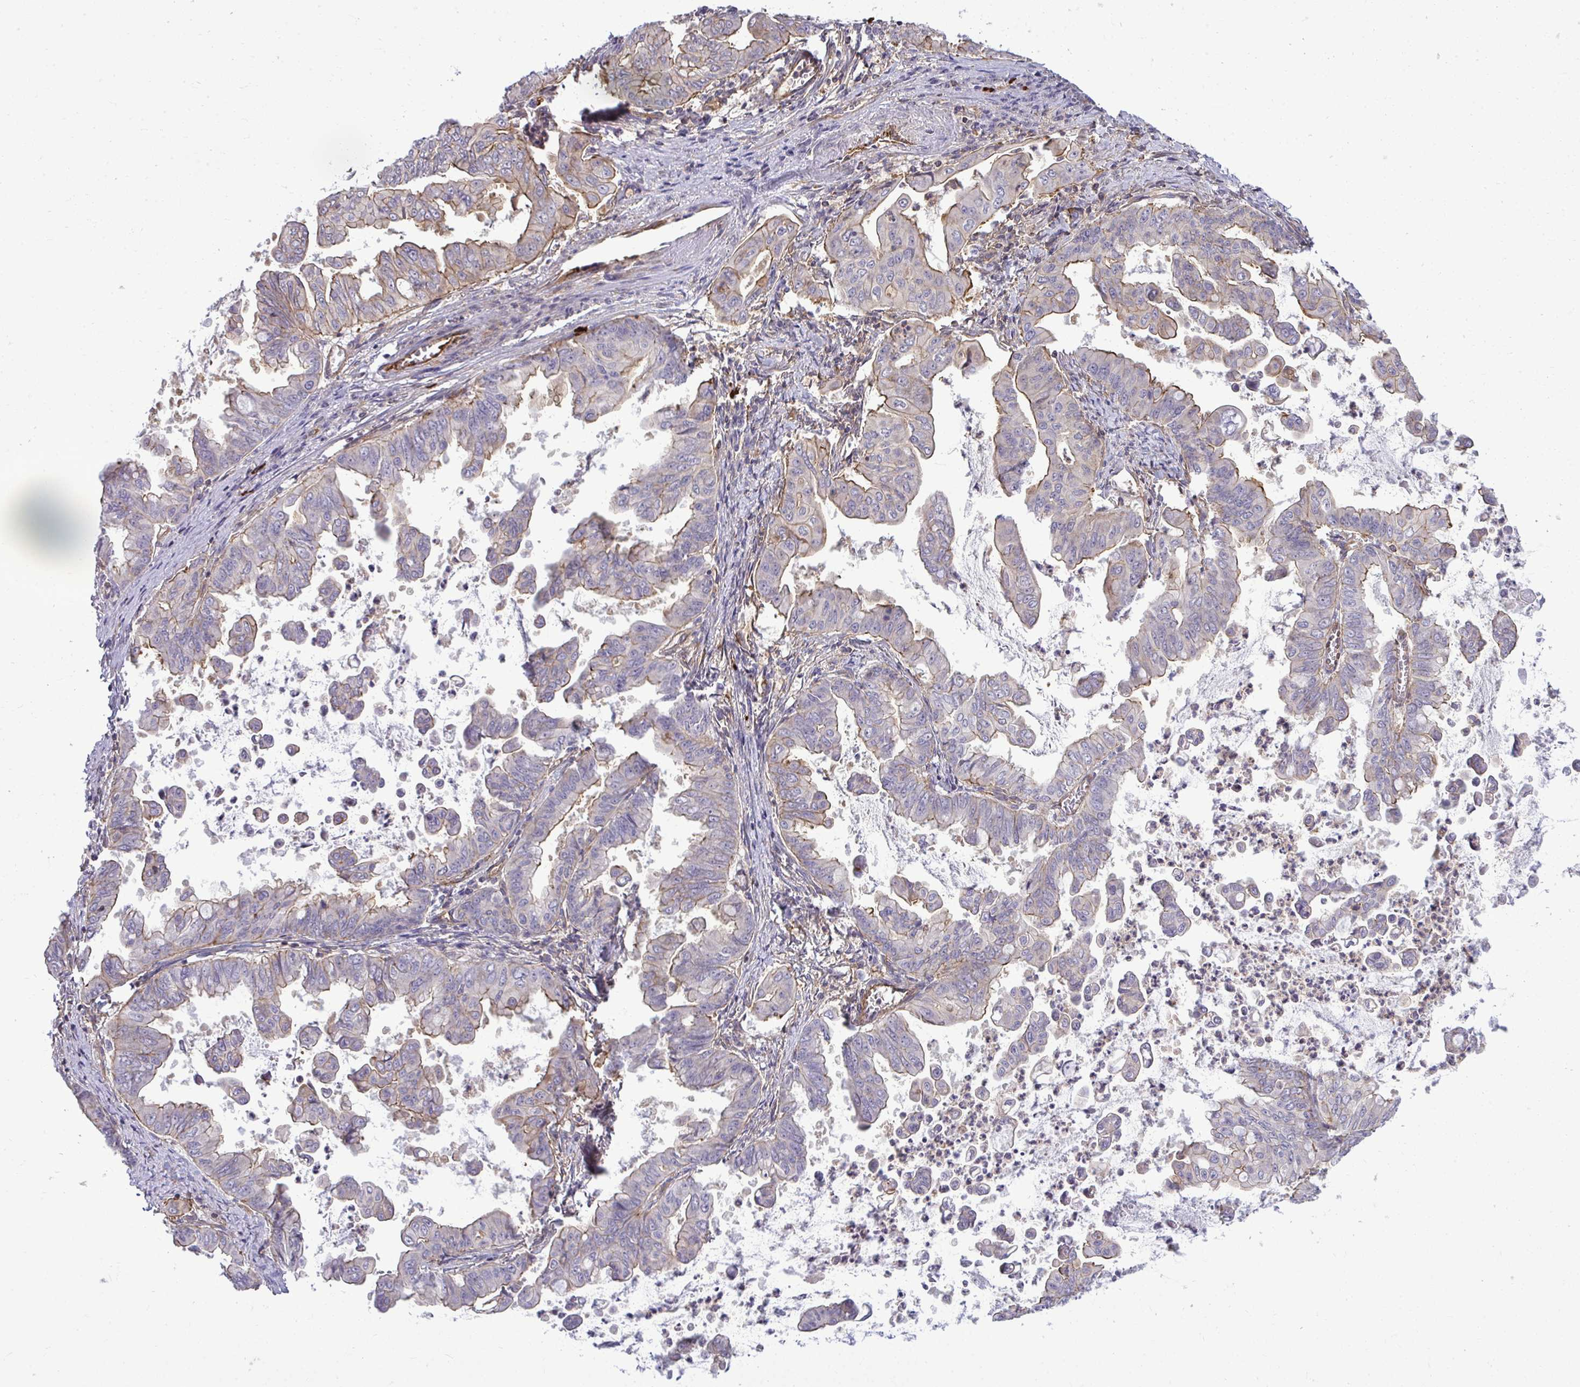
{"staining": {"intensity": "moderate", "quantity": "25%-75%", "location": "cytoplasmic/membranous"}, "tissue": "stomach cancer", "cell_type": "Tumor cells", "image_type": "cancer", "snomed": [{"axis": "morphology", "description": "Adenocarcinoma, NOS"}, {"axis": "topography", "description": "Stomach, upper"}], "caption": "DAB immunohistochemical staining of stomach adenocarcinoma exhibits moderate cytoplasmic/membranous protein positivity in about 25%-75% of tumor cells. The staining was performed using DAB to visualize the protein expression in brown, while the nuclei were stained in blue with hematoxylin (Magnification: 20x).", "gene": "FUT10", "patient": {"sex": "male", "age": 80}}